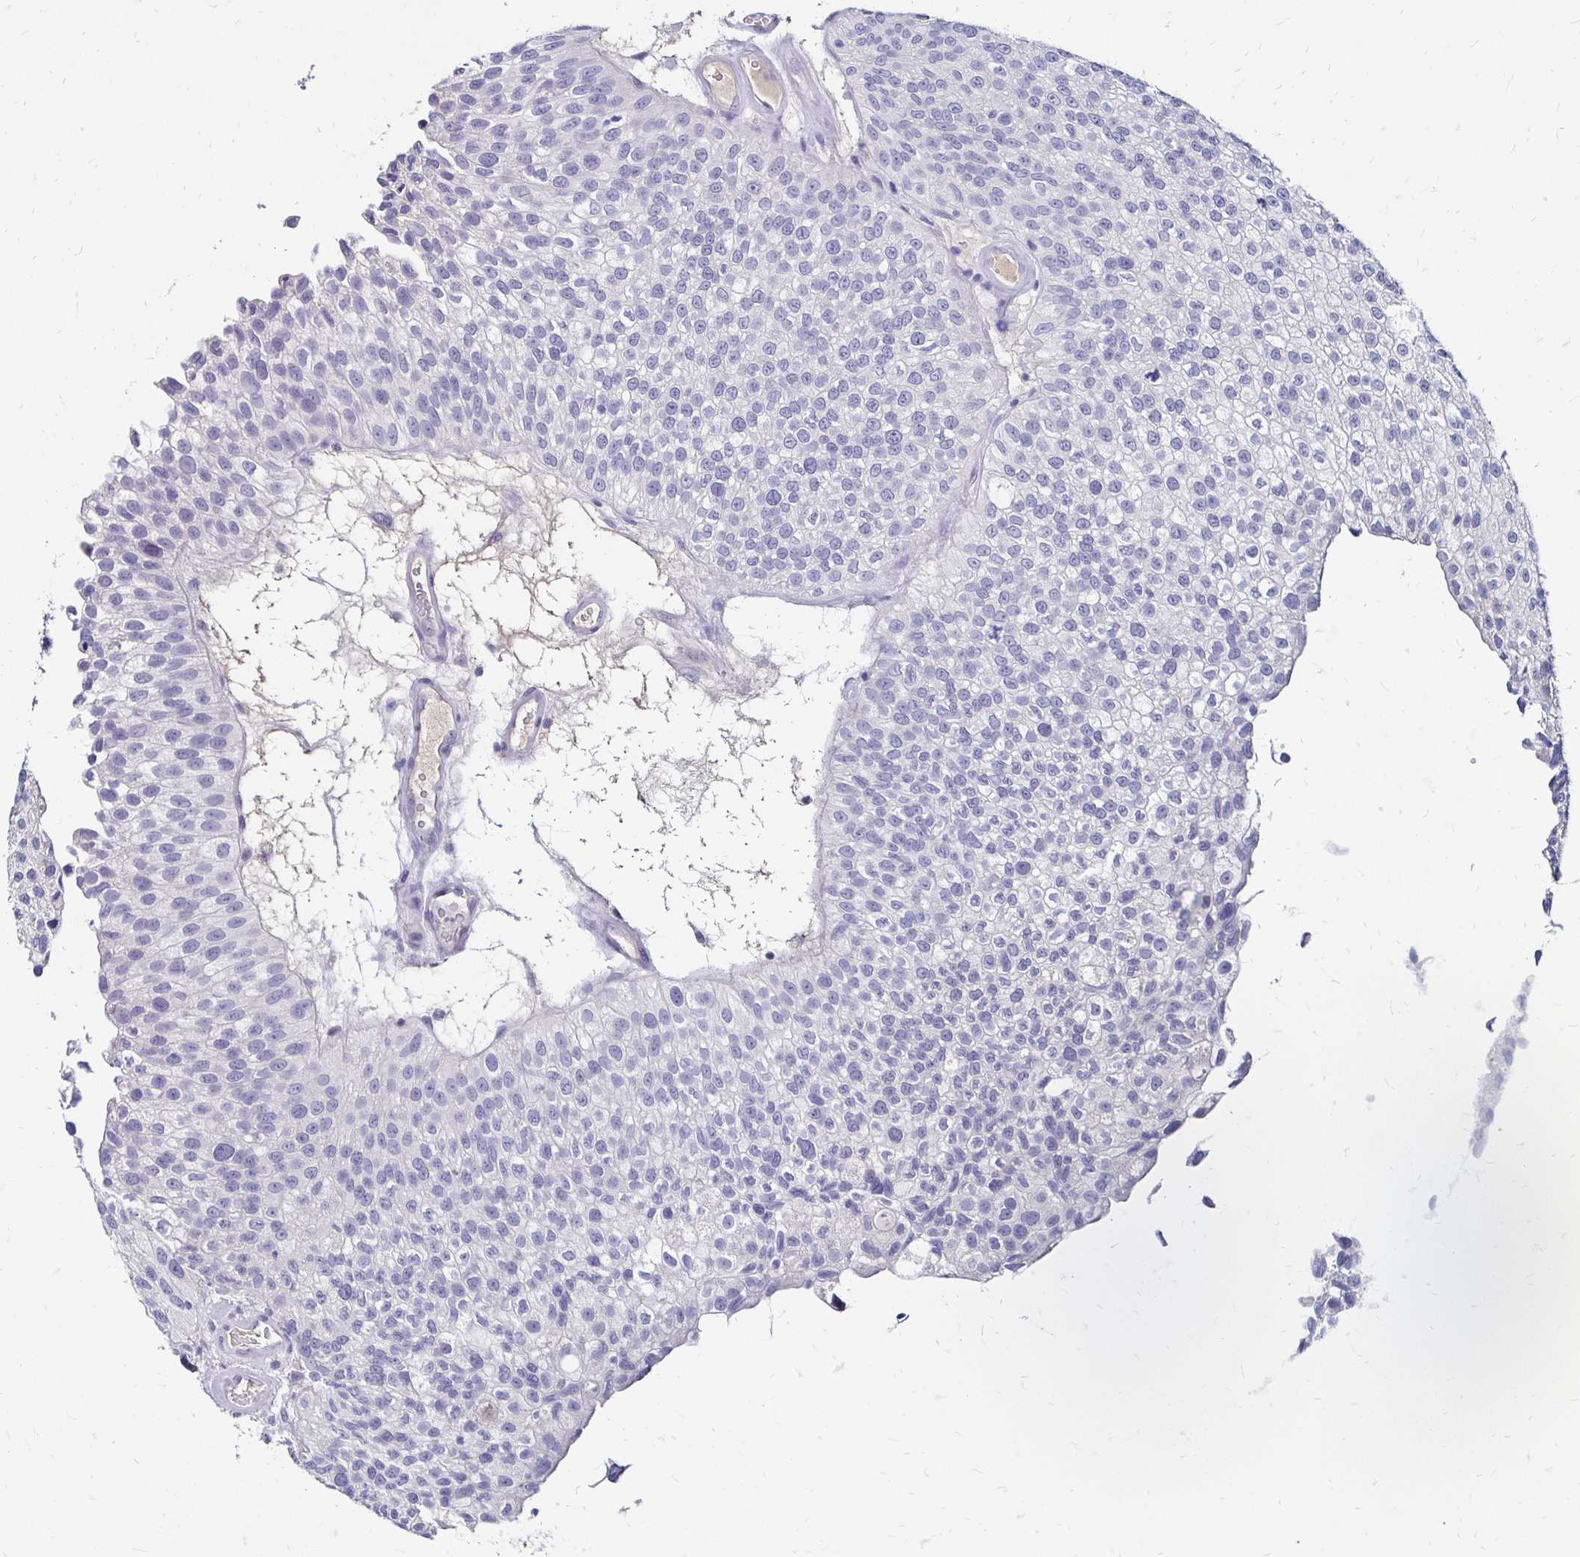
{"staining": {"intensity": "negative", "quantity": "none", "location": "none"}, "tissue": "urothelial cancer", "cell_type": "Tumor cells", "image_type": "cancer", "snomed": [{"axis": "morphology", "description": "Urothelial carcinoma, NOS"}, {"axis": "topography", "description": "Urinary bladder"}], "caption": "Immunohistochemistry (IHC) of human urothelial cancer reveals no staining in tumor cells.", "gene": "SCG3", "patient": {"sex": "male", "age": 87}}